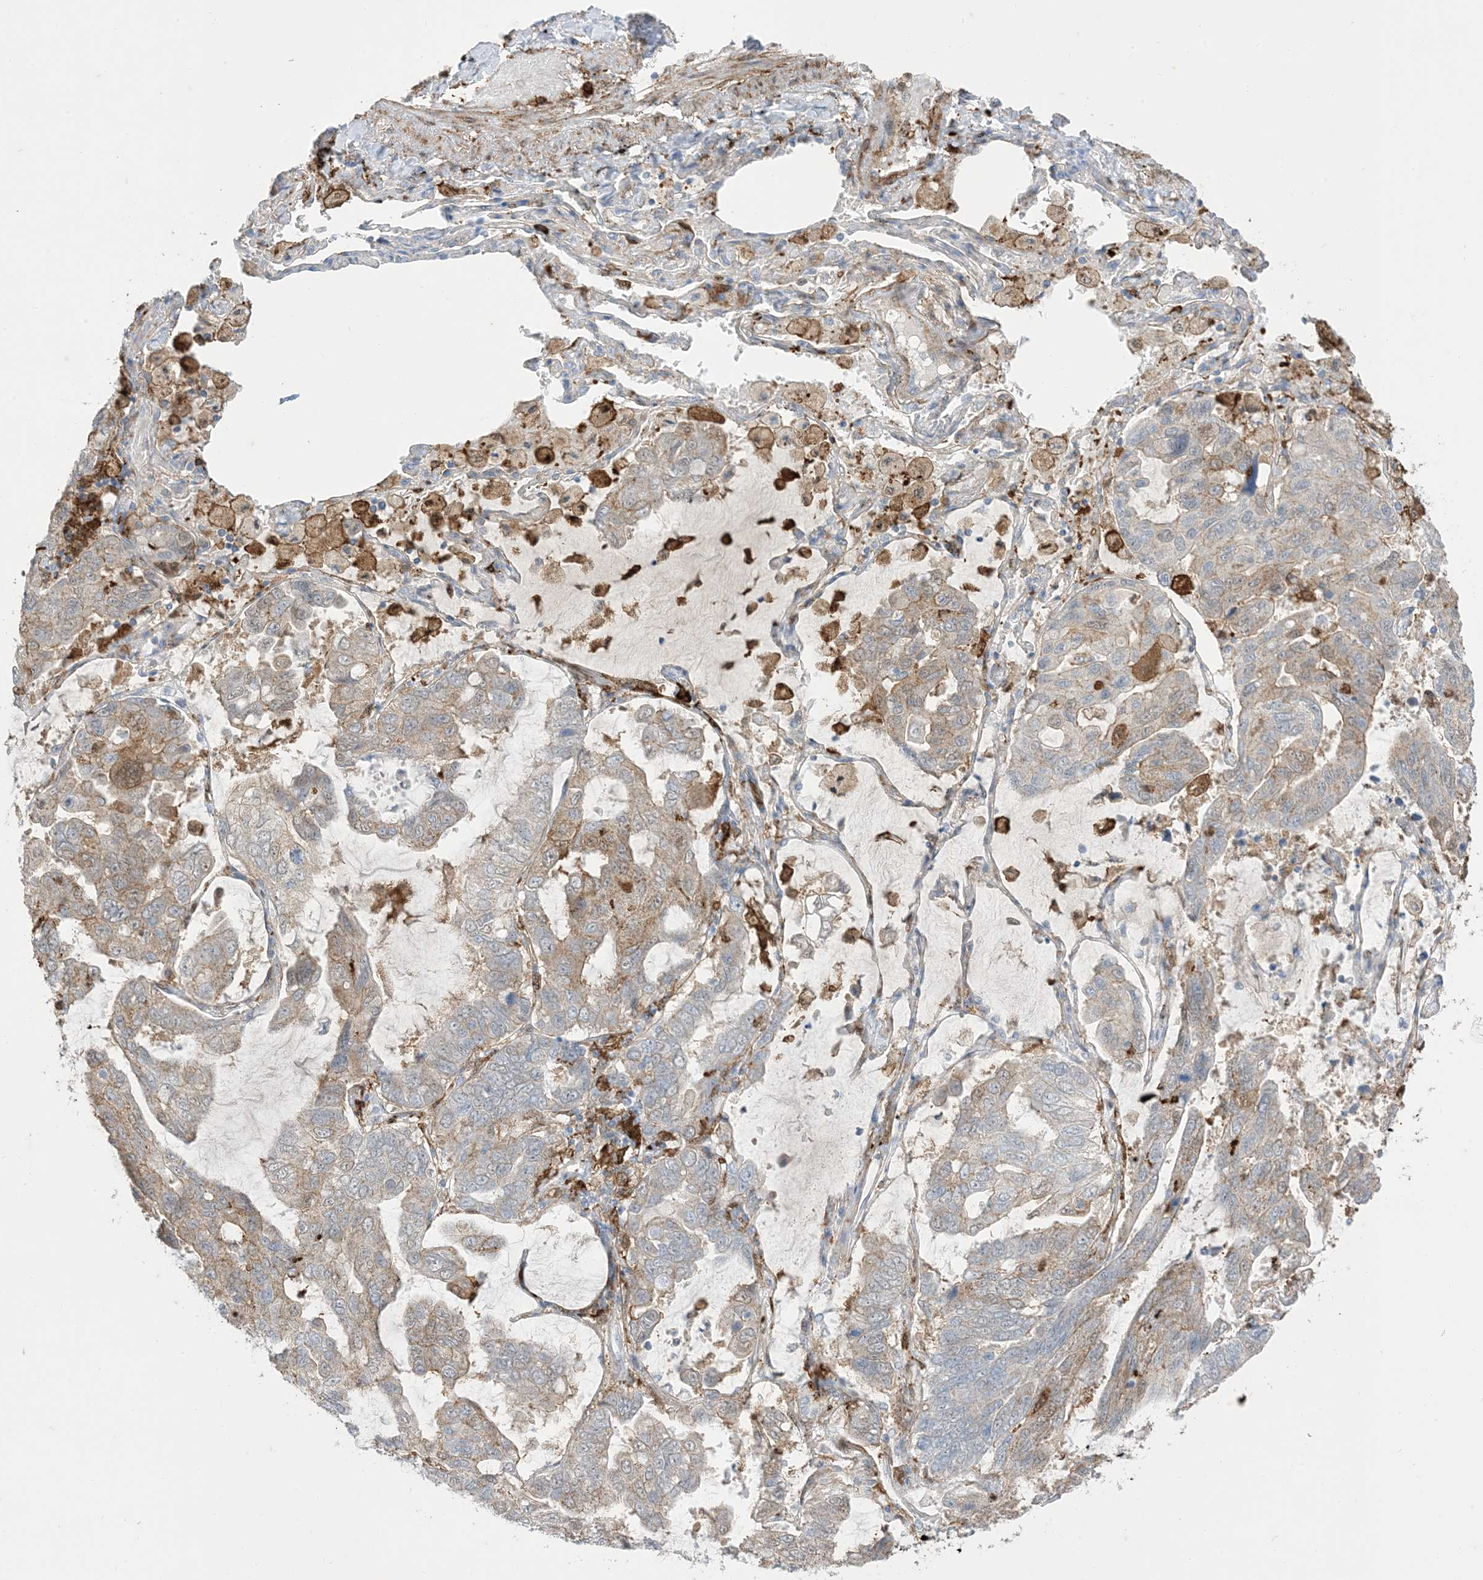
{"staining": {"intensity": "weak", "quantity": ">75%", "location": "cytoplasmic/membranous"}, "tissue": "lung cancer", "cell_type": "Tumor cells", "image_type": "cancer", "snomed": [{"axis": "morphology", "description": "Adenocarcinoma, NOS"}, {"axis": "topography", "description": "Lung"}], "caption": "Adenocarcinoma (lung) was stained to show a protein in brown. There is low levels of weak cytoplasmic/membranous staining in approximately >75% of tumor cells. Using DAB (brown) and hematoxylin (blue) stains, captured at high magnification using brightfield microscopy.", "gene": "GSN", "patient": {"sex": "male", "age": 64}}